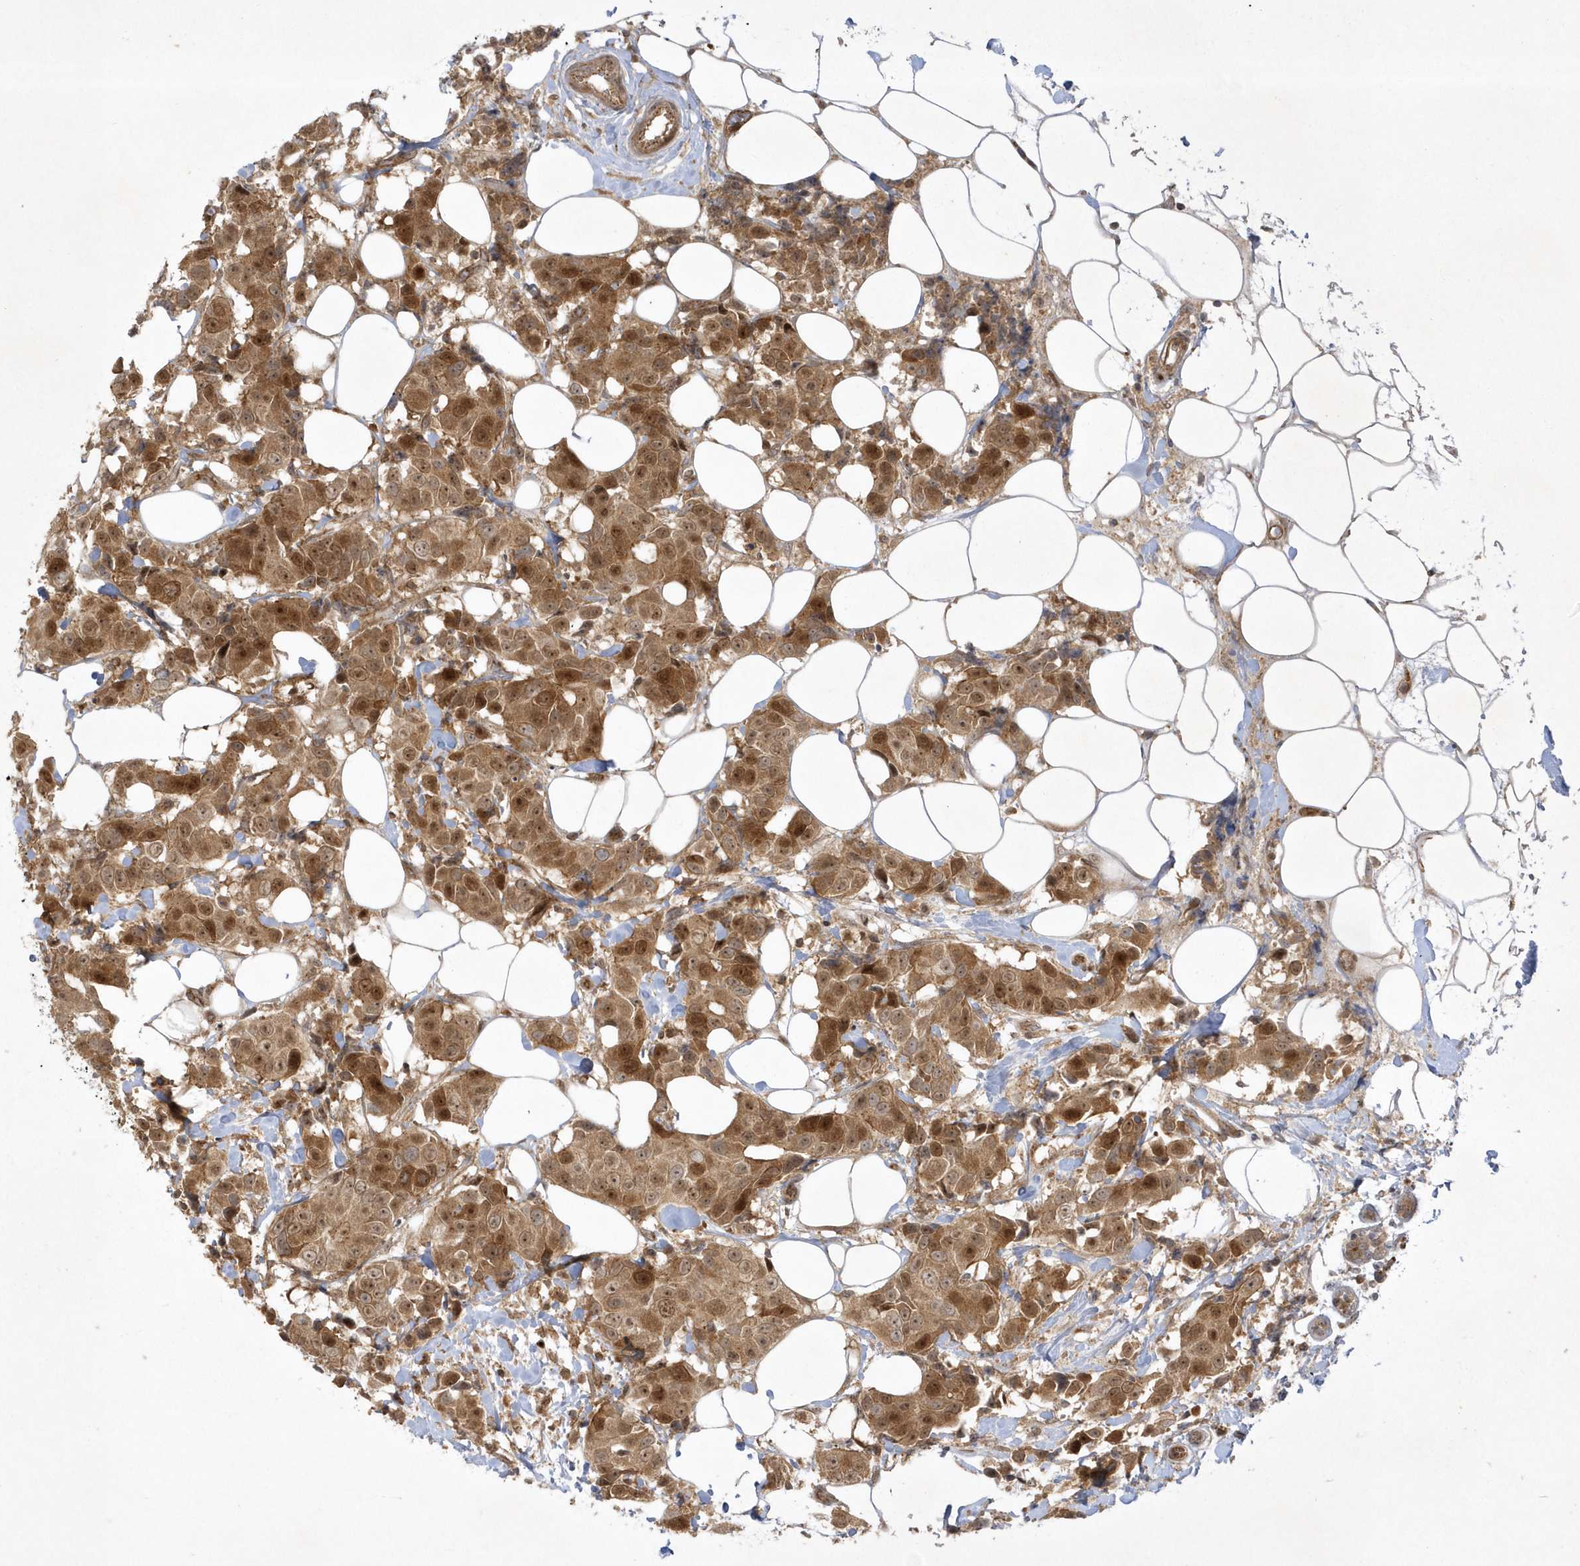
{"staining": {"intensity": "moderate", "quantity": ">75%", "location": "cytoplasmic/membranous,nuclear"}, "tissue": "breast cancer", "cell_type": "Tumor cells", "image_type": "cancer", "snomed": [{"axis": "morphology", "description": "Normal tissue, NOS"}, {"axis": "morphology", "description": "Duct carcinoma"}, {"axis": "topography", "description": "Breast"}], "caption": "Breast invasive ductal carcinoma stained with immunohistochemistry (IHC) demonstrates moderate cytoplasmic/membranous and nuclear positivity in approximately >75% of tumor cells.", "gene": "NAF1", "patient": {"sex": "female", "age": 39}}